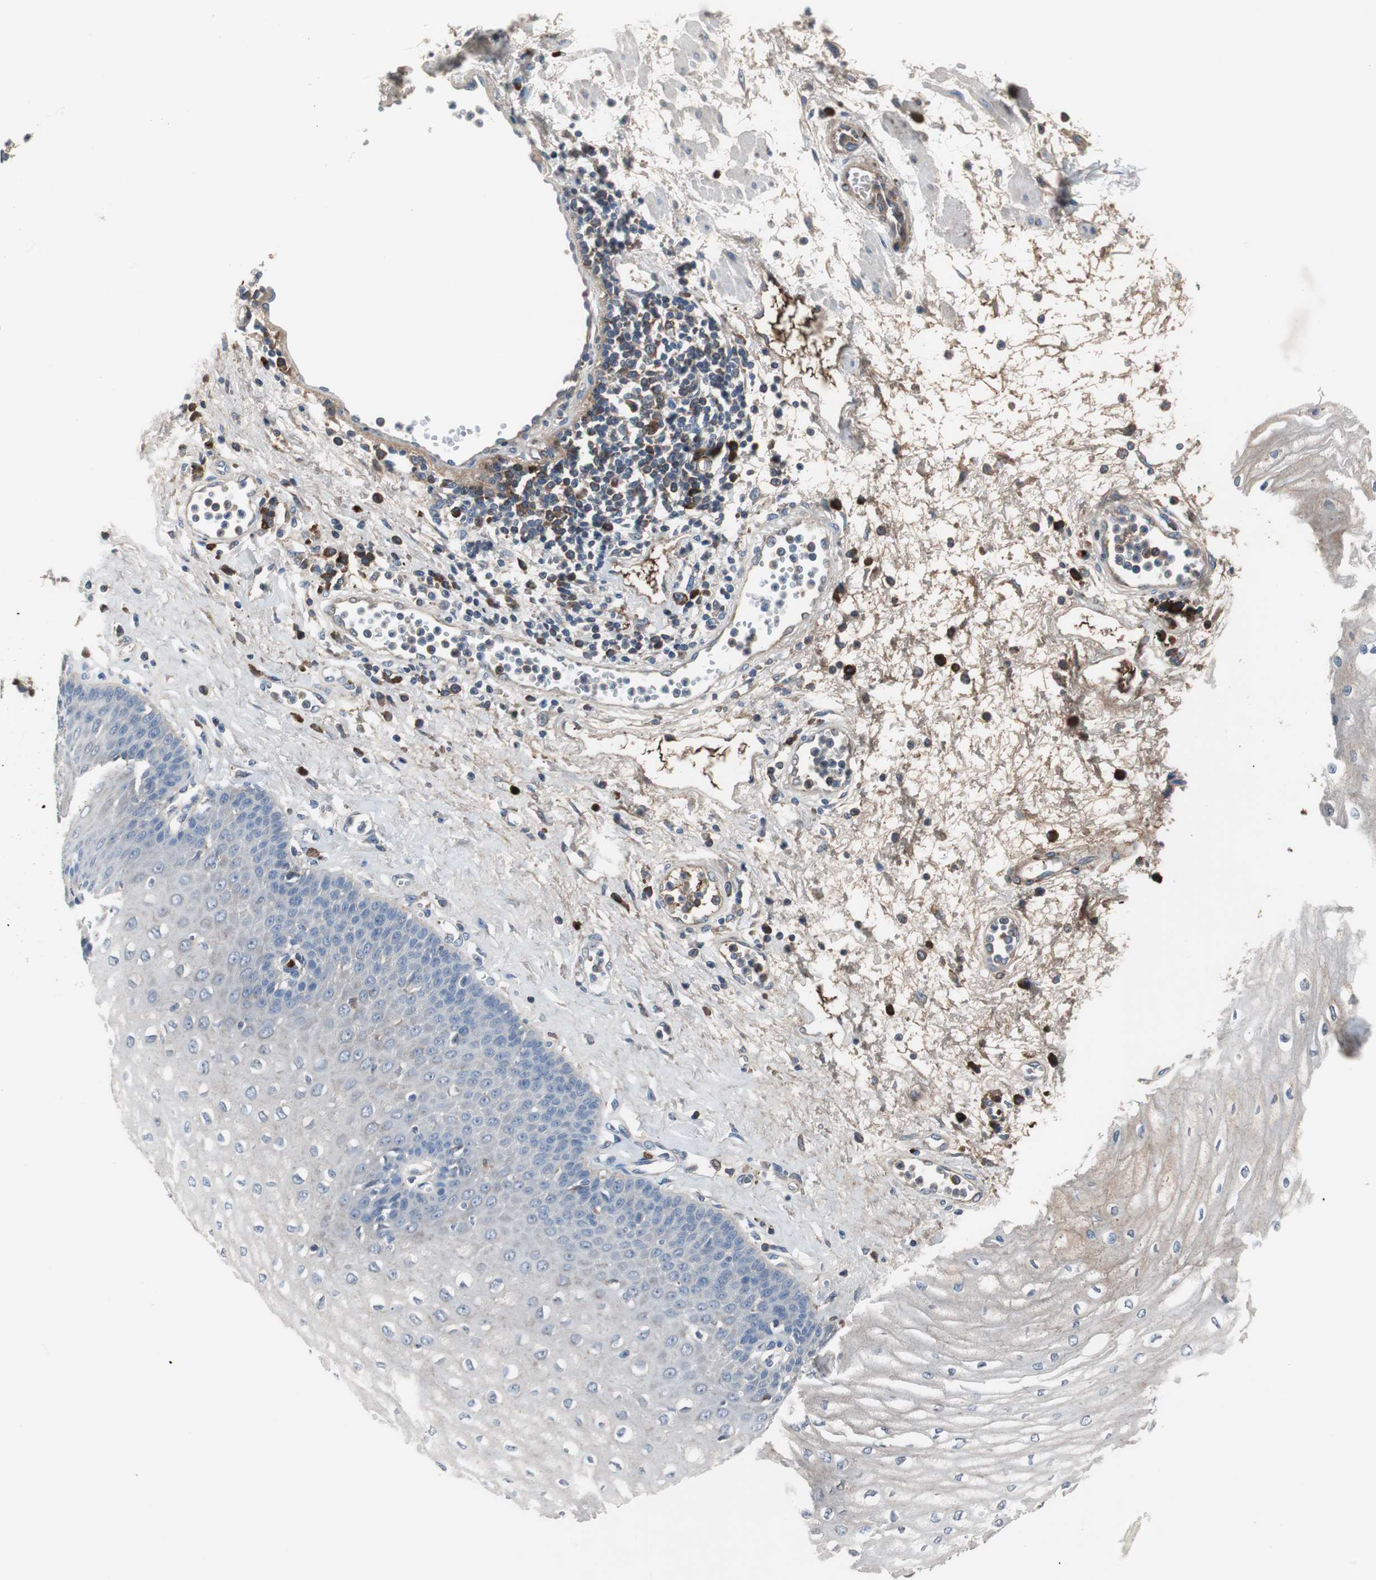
{"staining": {"intensity": "weak", "quantity": "<25%", "location": "cytoplasmic/membranous"}, "tissue": "esophagus", "cell_type": "Squamous epithelial cells", "image_type": "normal", "snomed": [{"axis": "morphology", "description": "Normal tissue, NOS"}, {"axis": "morphology", "description": "Squamous cell carcinoma, NOS"}, {"axis": "topography", "description": "Esophagus"}], "caption": "Immunohistochemical staining of unremarkable human esophagus shows no significant positivity in squamous epithelial cells.", "gene": "SORT1", "patient": {"sex": "male", "age": 65}}